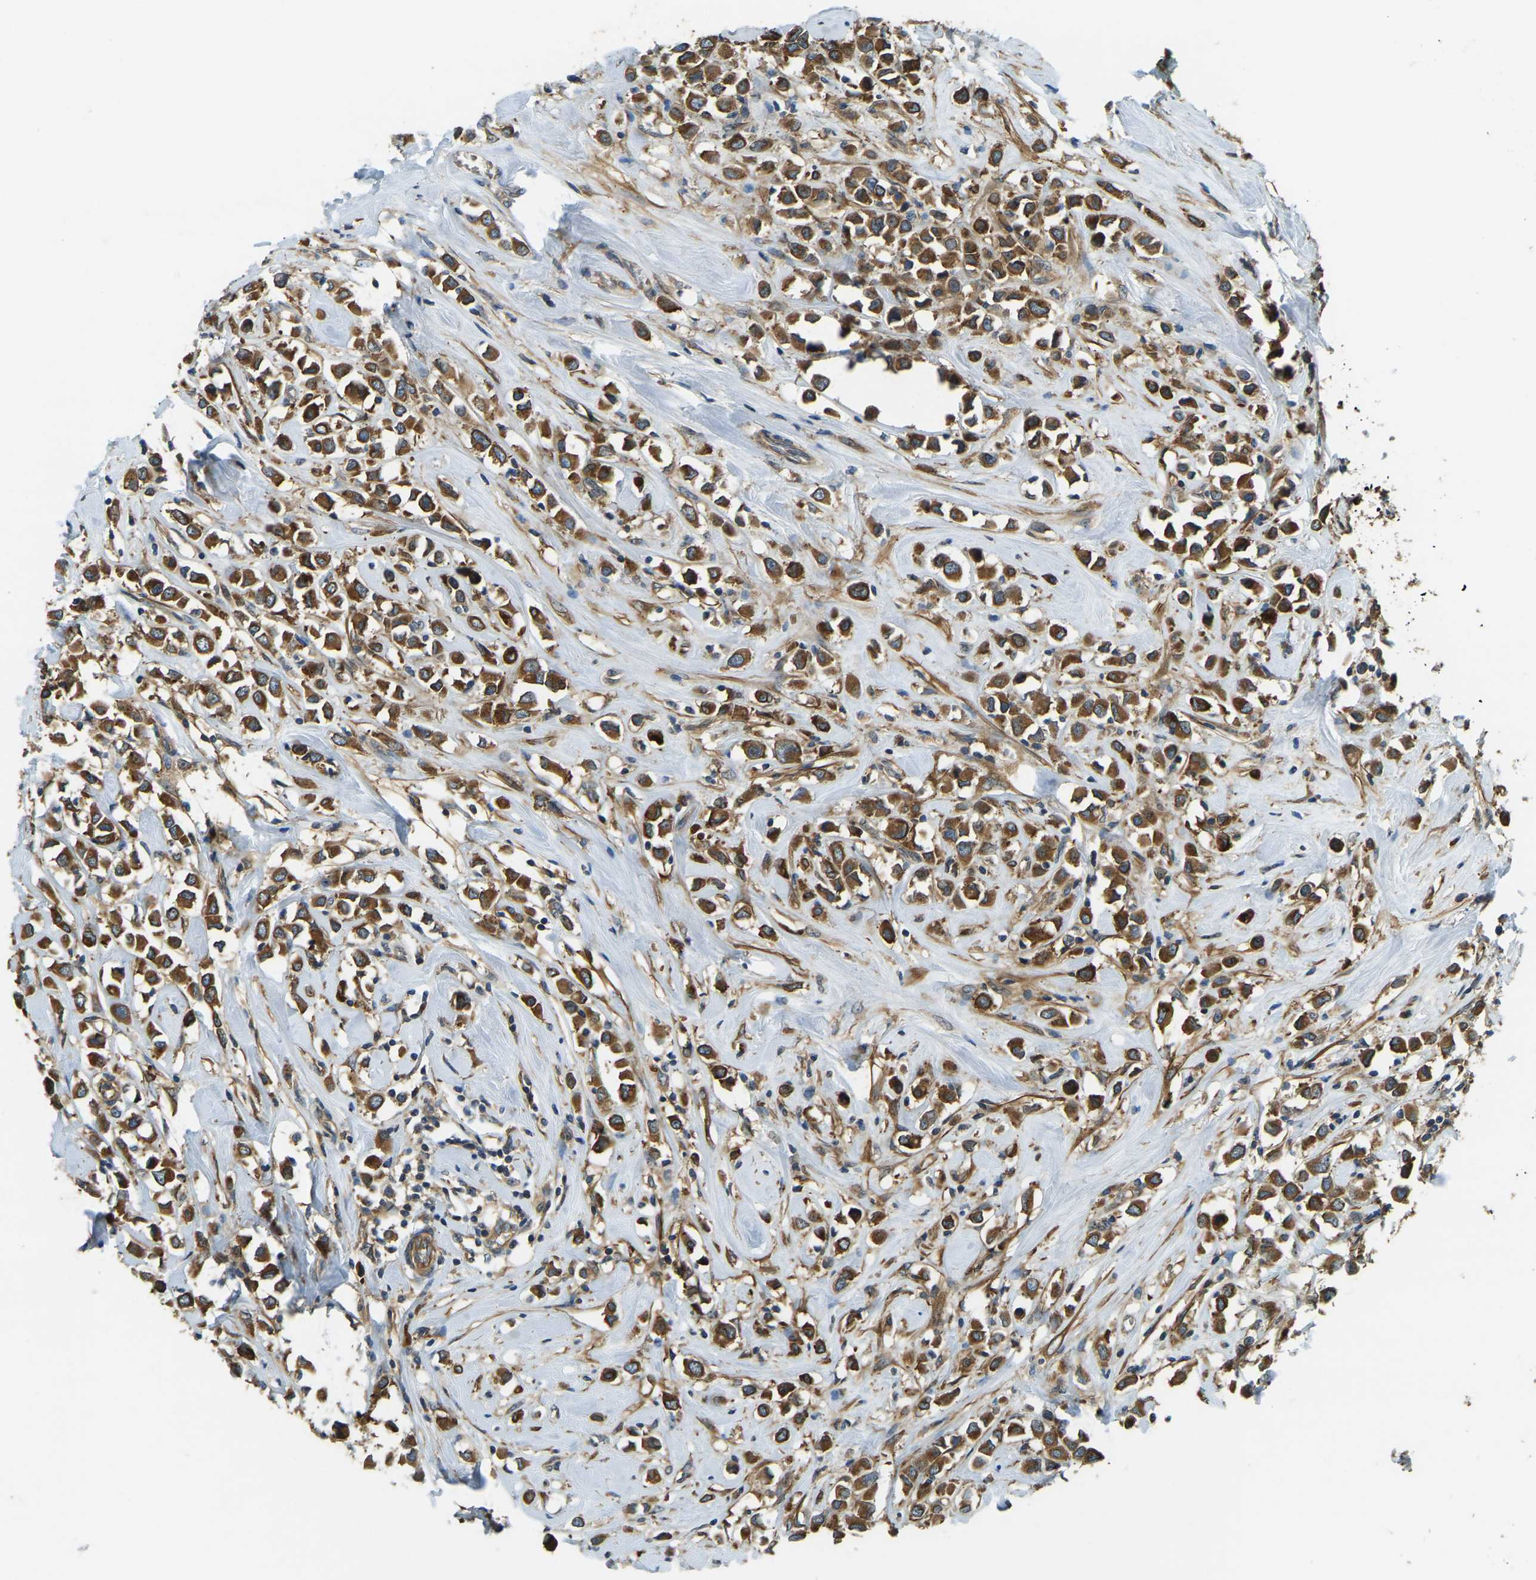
{"staining": {"intensity": "strong", "quantity": ">75%", "location": "cytoplasmic/membranous"}, "tissue": "breast cancer", "cell_type": "Tumor cells", "image_type": "cancer", "snomed": [{"axis": "morphology", "description": "Duct carcinoma"}, {"axis": "topography", "description": "Breast"}], "caption": "This is an image of immunohistochemistry staining of intraductal carcinoma (breast), which shows strong staining in the cytoplasmic/membranous of tumor cells.", "gene": "ERGIC1", "patient": {"sex": "female", "age": 61}}